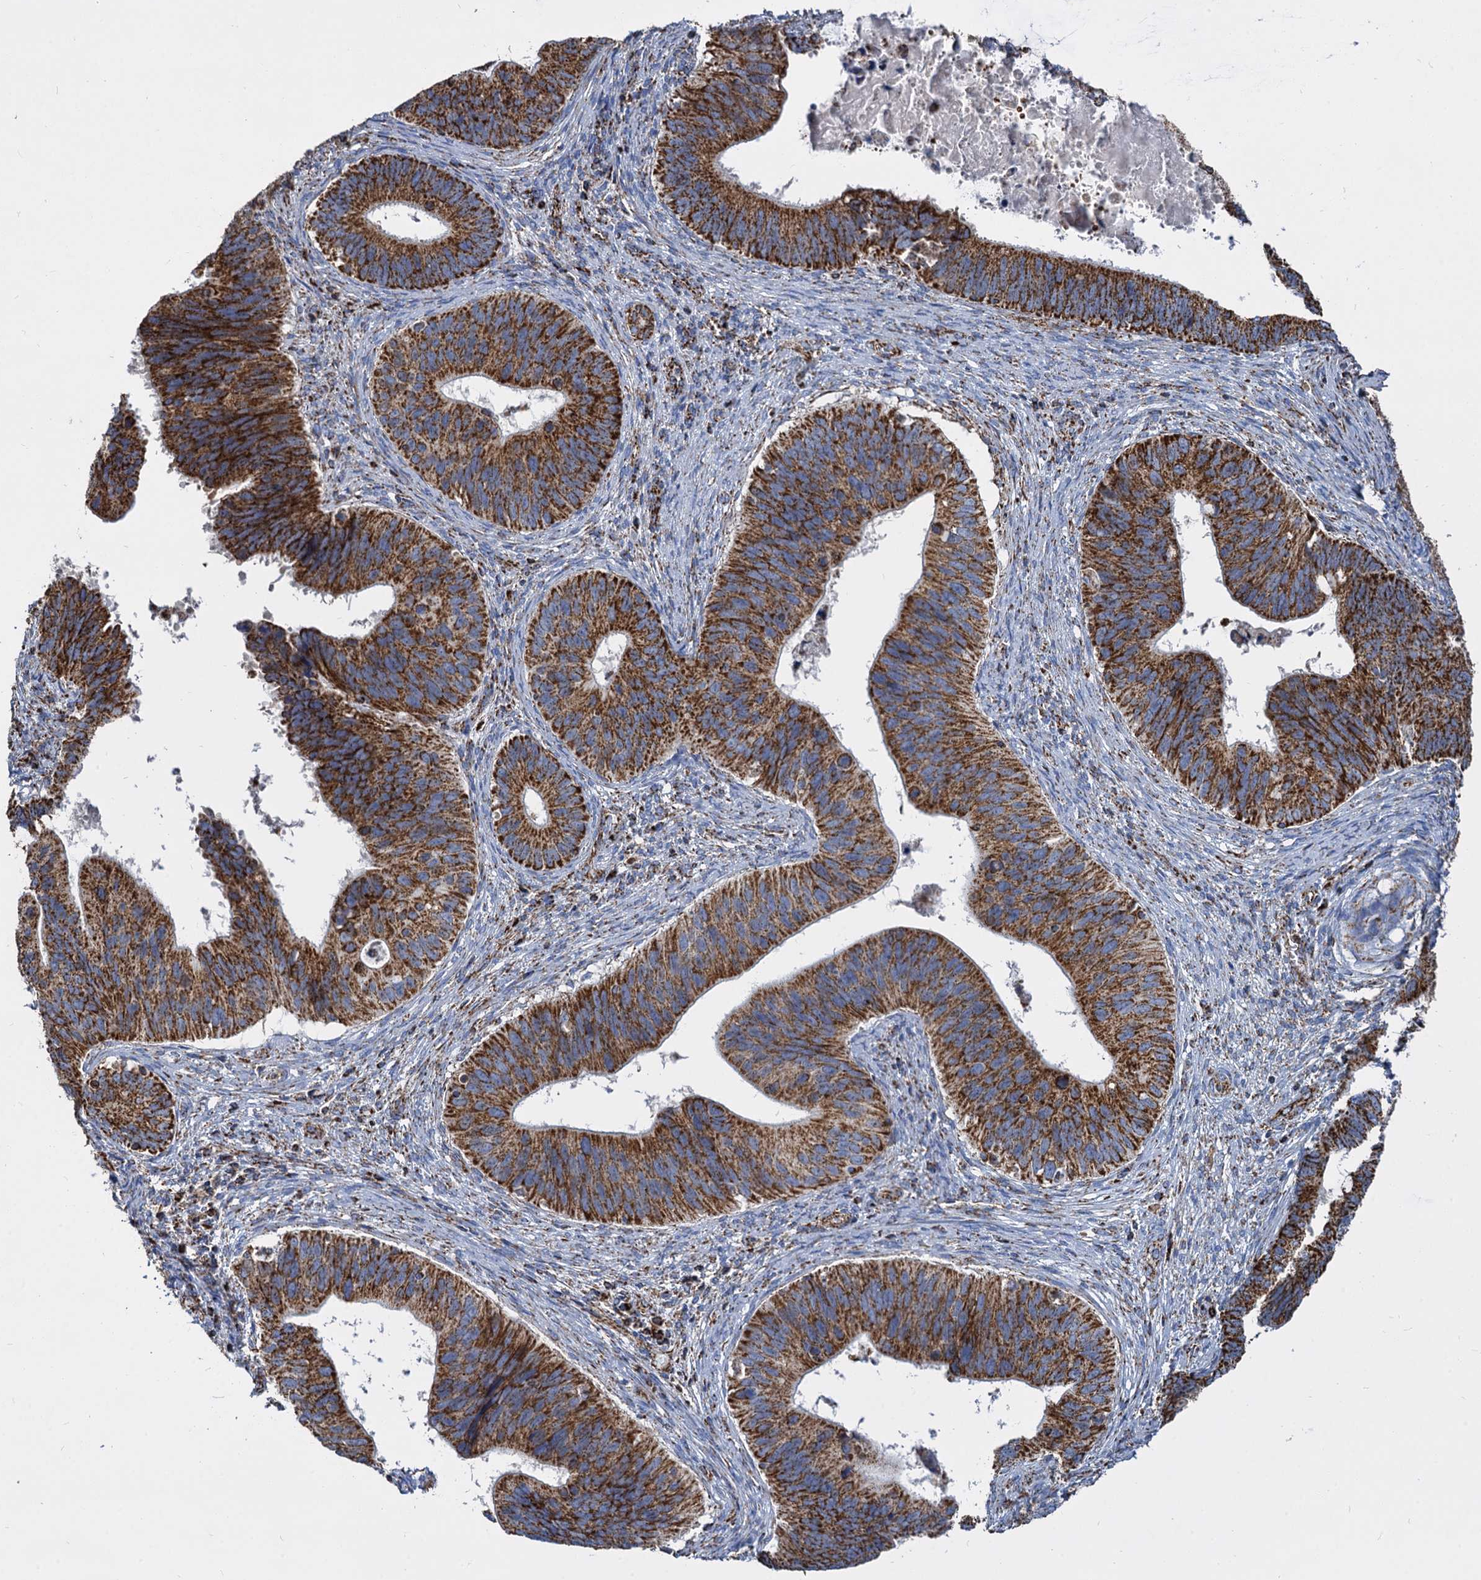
{"staining": {"intensity": "strong", "quantity": ">75%", "location": "cytoplasmic/membranous"}, "tissue": "cervical cancer", "cell_type": "Tumor cells", "image_type": "cancer", "snomed": [{"axis": "morphology", "description": "Adenocarcinoma, NOS"}, {"axis": "topography", "description": "Cervix"}], "caption": "Immunohistochemical staining of cervical adenocarcinoma displays strong cytoplasmic/membranous protein expression in approximately >75% of tumor cells.", "gene": "TIMM10", "patient": {"sex": "female", "age": 42}}